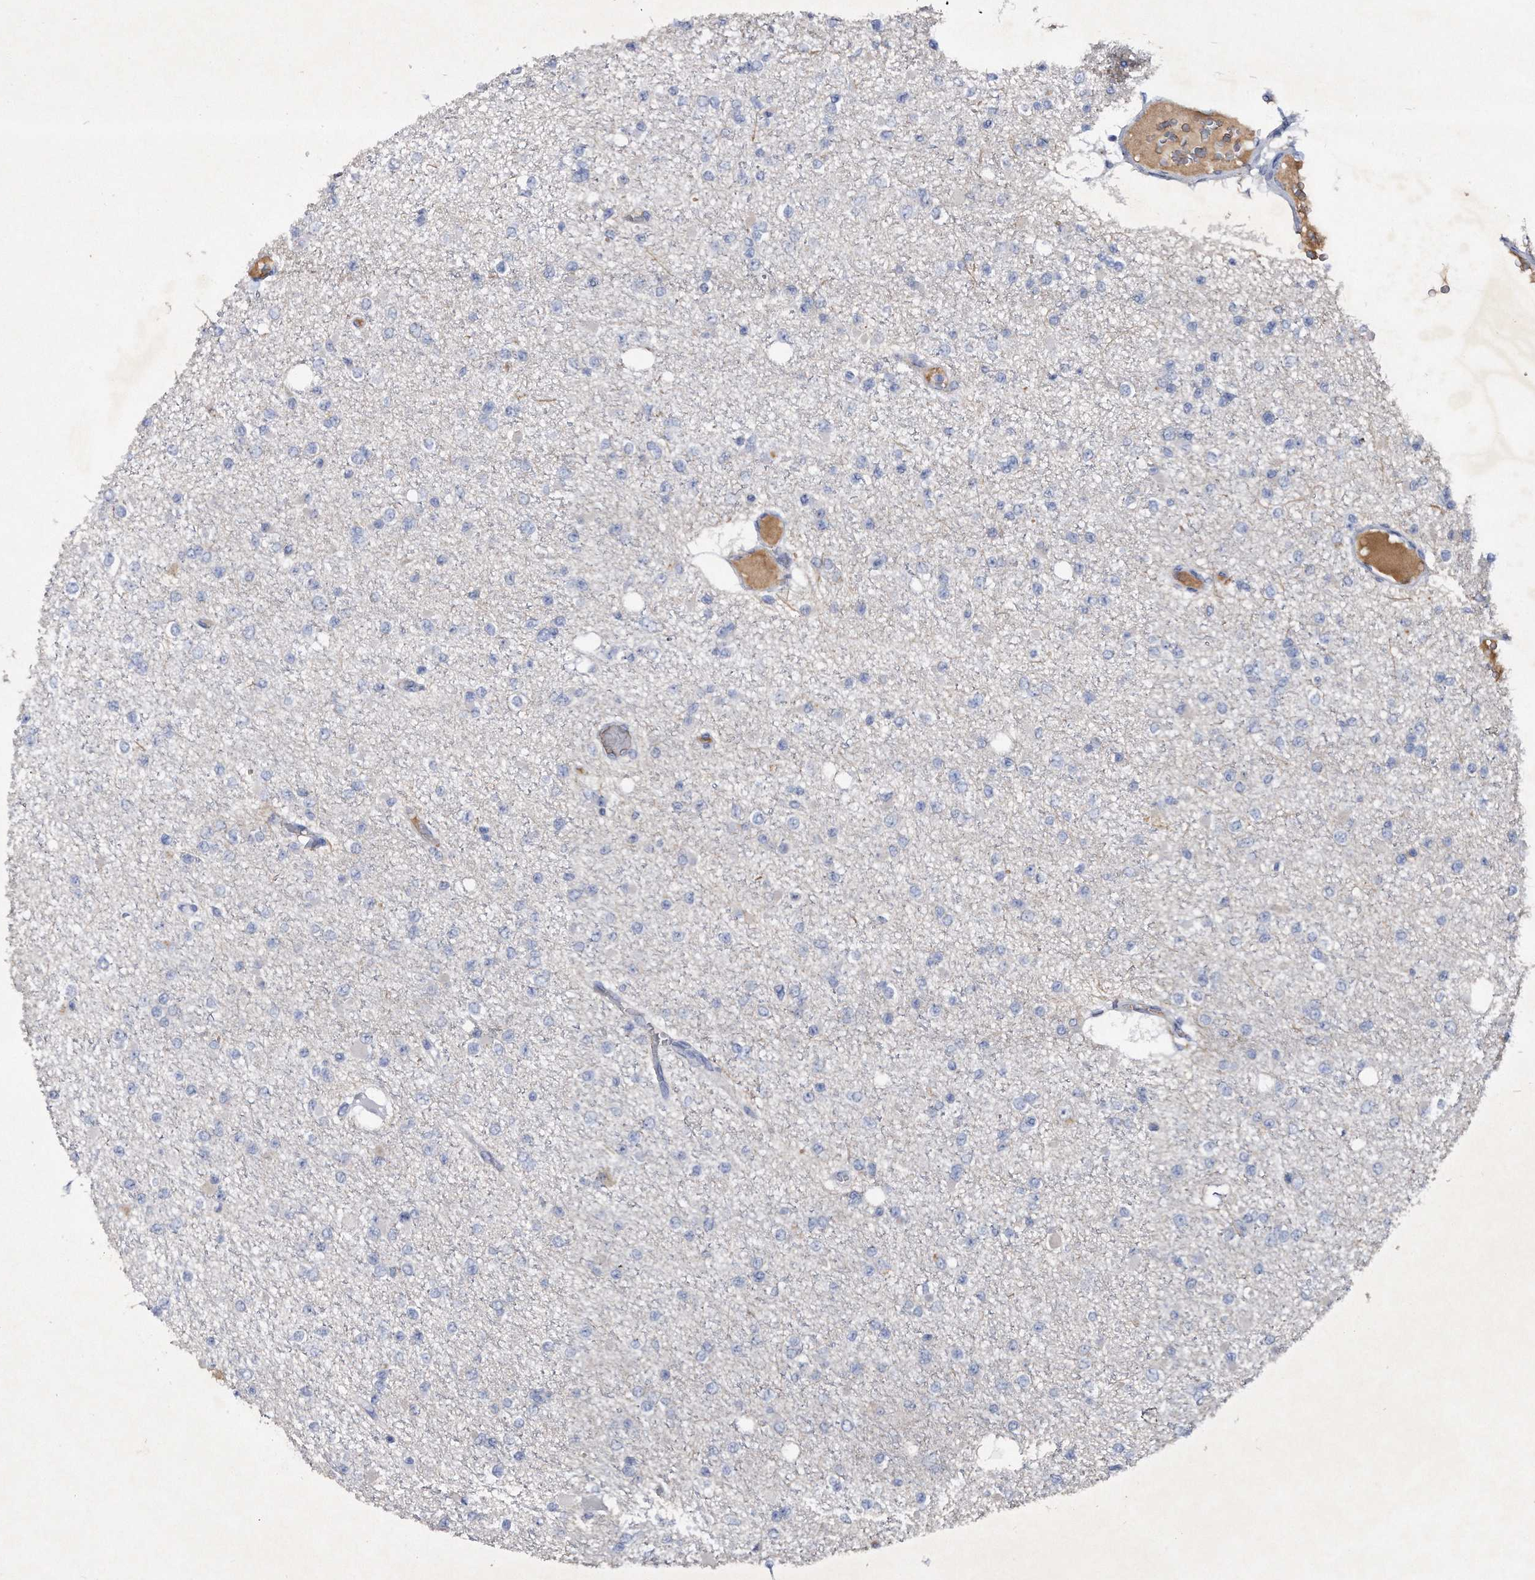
{"staining": {"intensity": "negative", "quantity": "none", "location": "none"}, "tissue": "glioma", "cell_type": "Tumor cells", "image_type": "cancer", "snomed": [{"axis": "morphology", "description": "Glioma, malignant, Low grade"}, {"axis": "topography", "description": "Brain"}], "caption": "An IHC micrograph of glioma is shown. There is no staining in tumor cells of glioma.", "gene": "ASNS", "patient": {"sex": "female", "age": 22}}